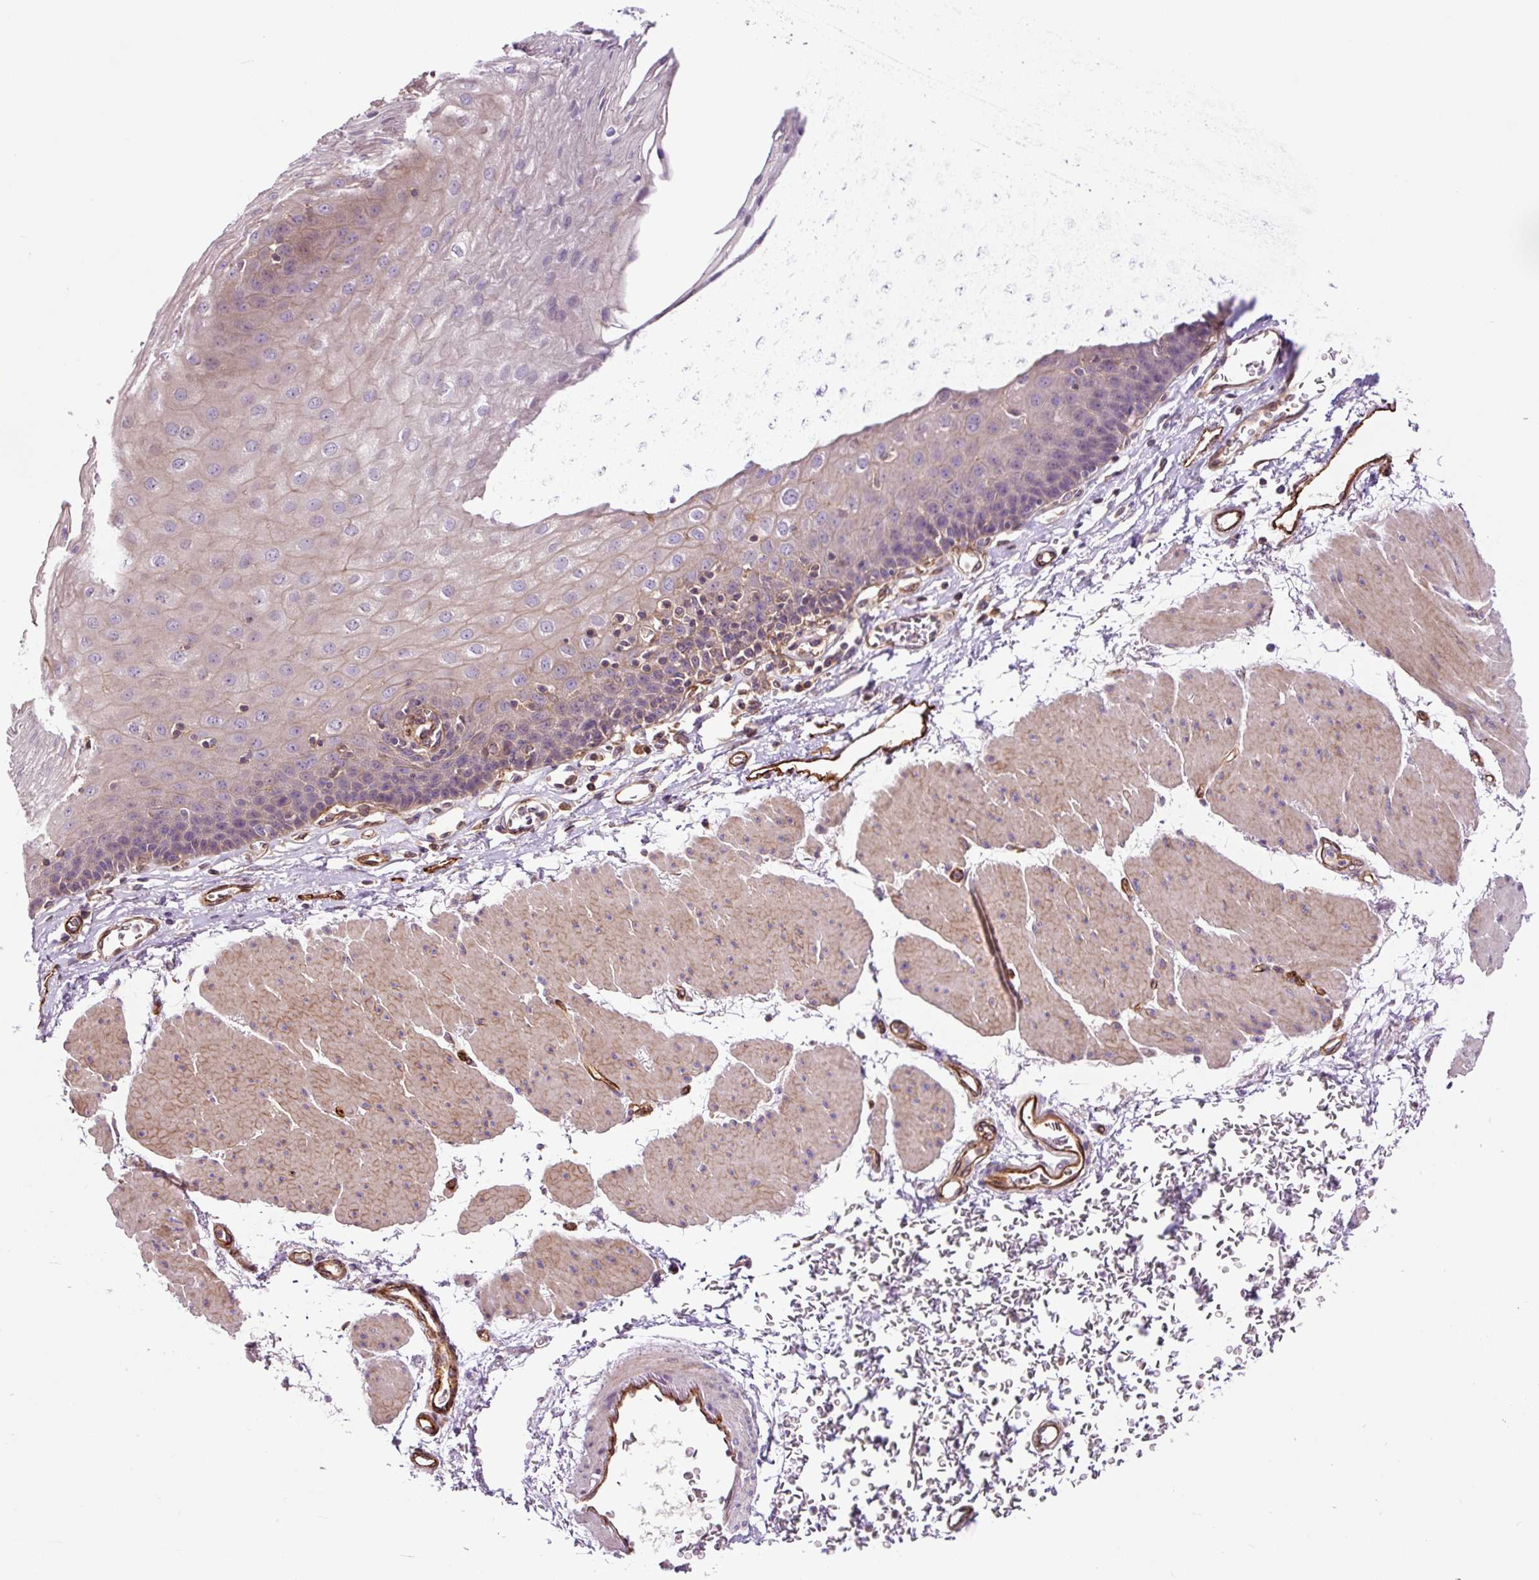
{"staining": {"intensity": "weak", "quantity": "<25%", "location": "cytoplasmic/membranous"}, "tissue": "esophagus", "cell_type": "Squamous epithelial cells", "image_type": "normal", "snomed": [{"axis": "morphology", "description": "Normal tissue, NOS"}, {"axis": "topography", "description": "Esophagus"}], "caption": "A photomicrograph of esophagus stained for a protein reveals no brown staining in squamous epithelial cells.", "gene": "PCDHGB3", "patient": {"sex": "female", "age": 81}}